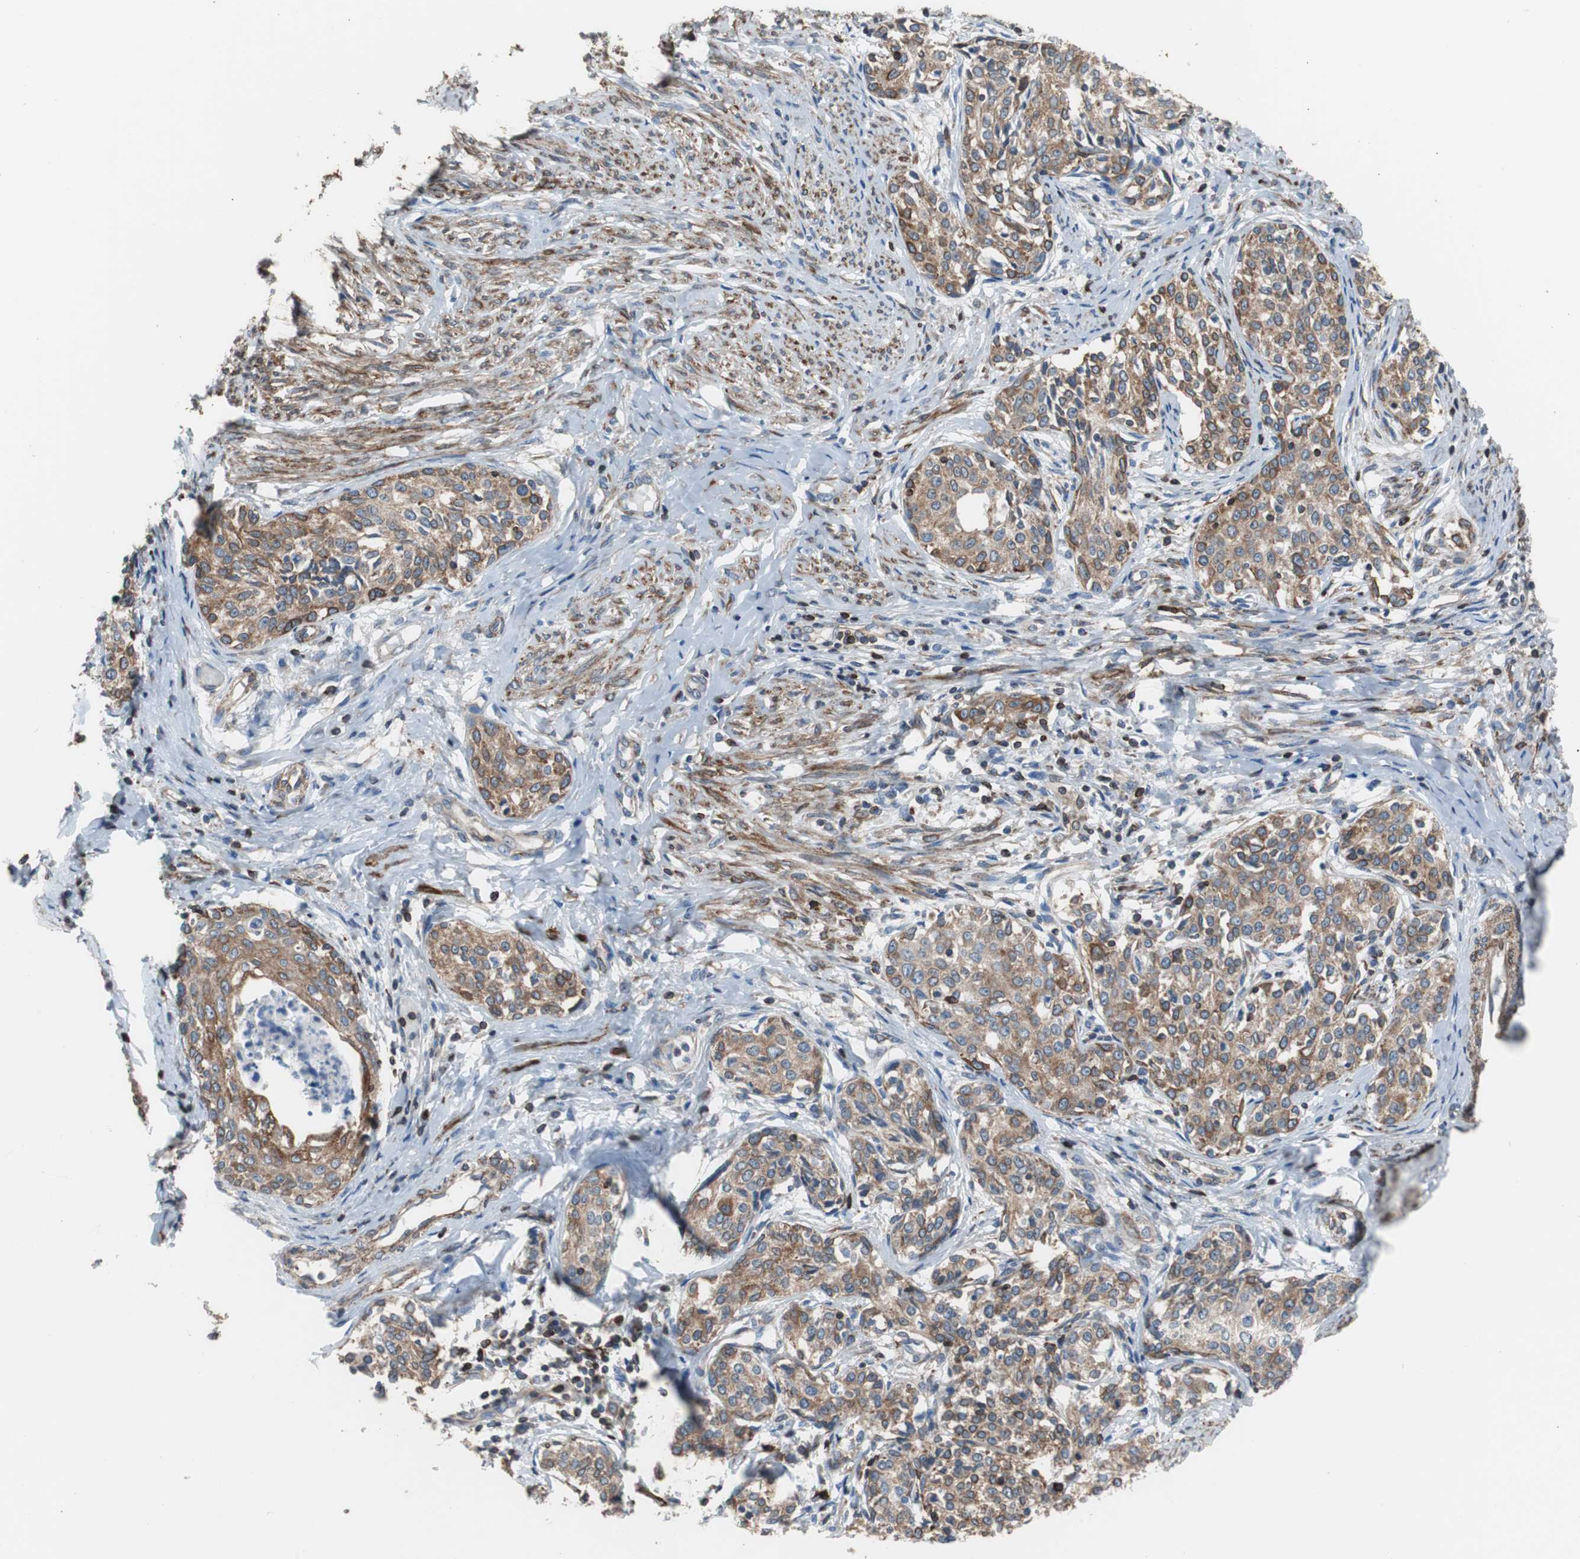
{"staining": {"intensity": "moderate", "quantity": ">75%", "location": "cytoplasmic/membranous"}, "tissue": "cervical cancer", "cell_type": "Tumor cells", "image_type": "cancer", "snomed": [{"axis": "morphology", "description": "Squamous cell carcinoma, NOS"}, {"axis": "morphology", "description": "Adenocarcinoma, NOS"}, {"axis": "topography", "description": "Cervix"}], "caption": "The immunohistochemical stain labels moderate cytoplasmic/membranous positivity in tumor cells of cervical cancer tissue.", "gene": "PBXIP1", "patient": {"sex": "female", "age": 52}}